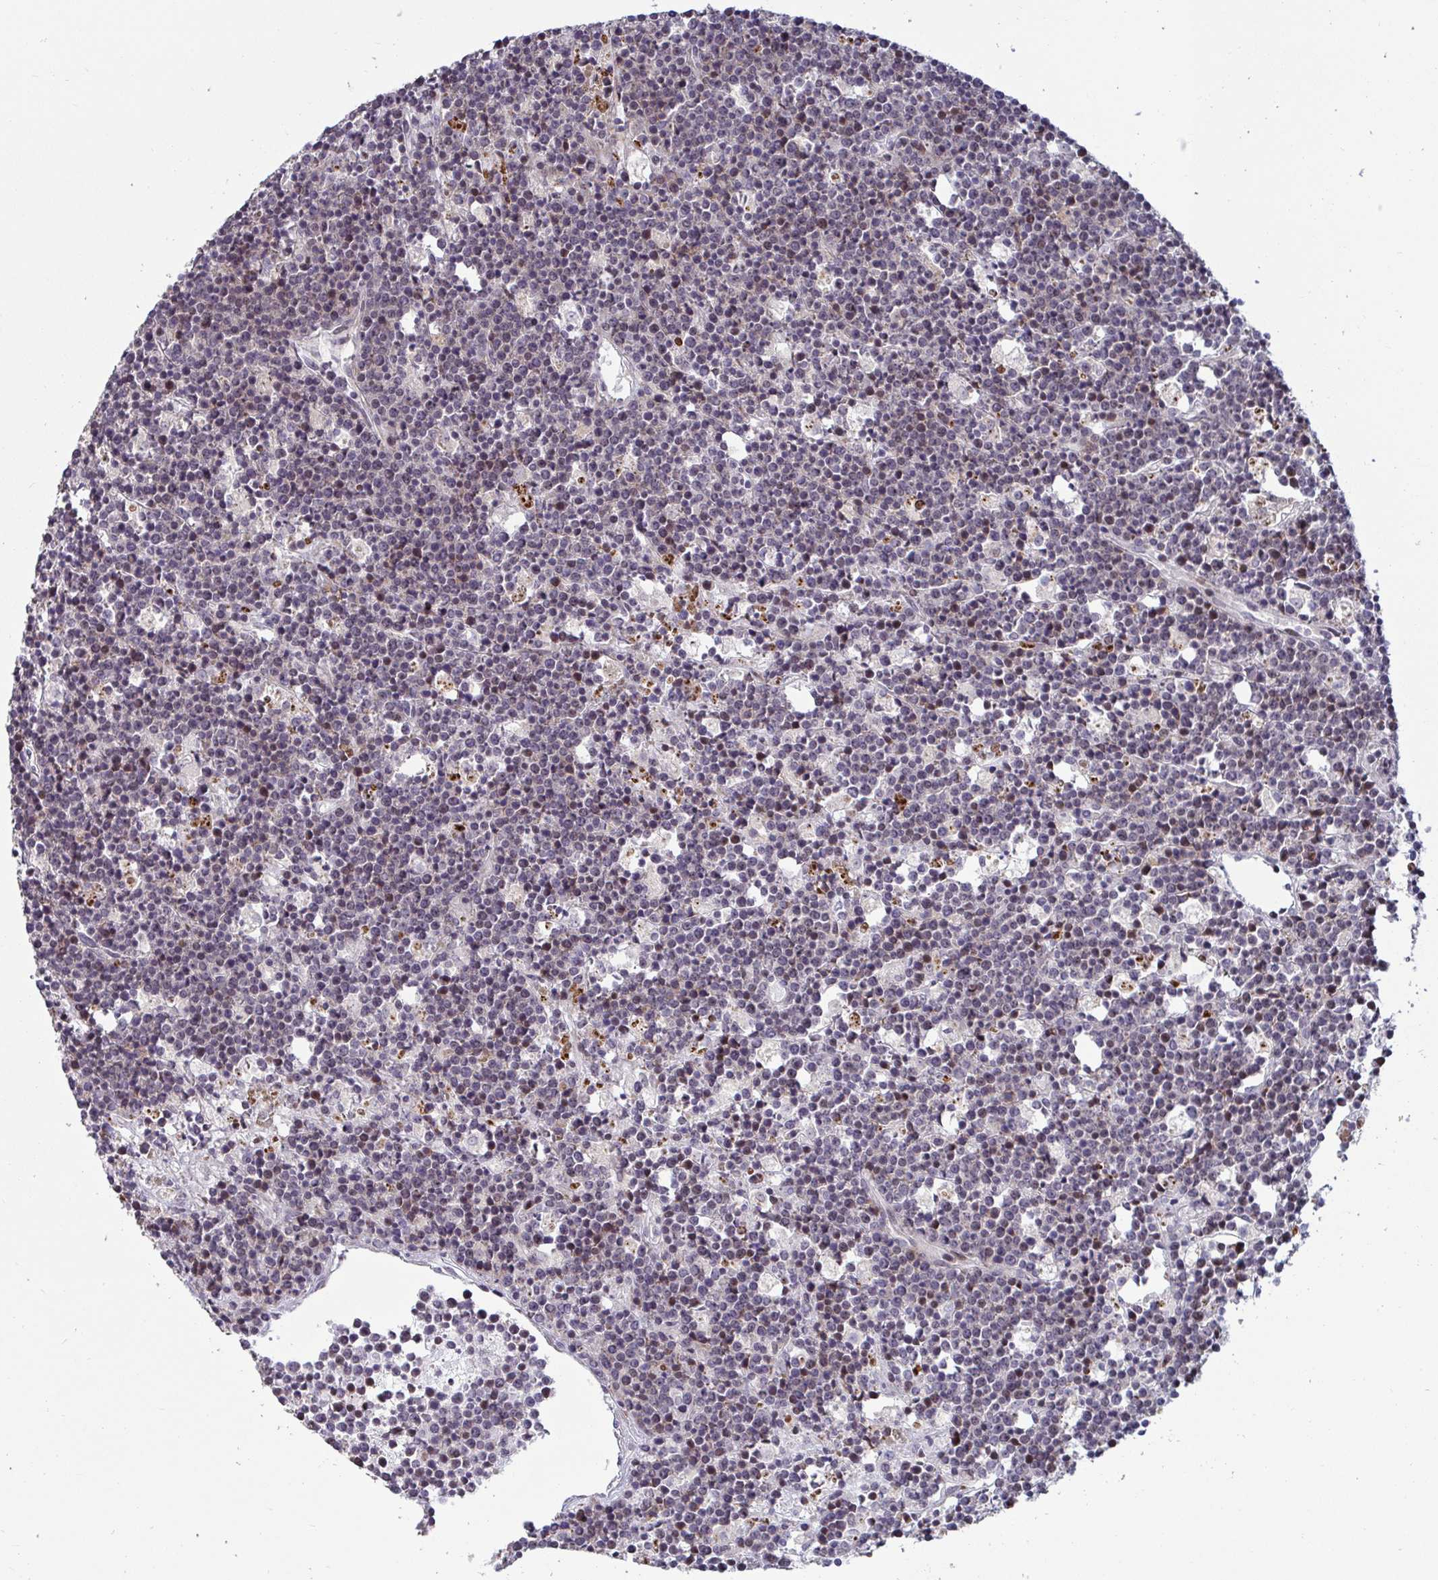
{"staining": {"intensity": "negative", "quantity": "none", "location": "none"}, "tissue": "lymphoma", "cell_type": "Tumor cells", "image_type": "cancer", "snomed": [{"axis": "morphology", "description": "Malignant lymphoma, non-Hodgkin's type, High grade"}, {"axis": "topography", "description": "Ovary"}], "caption": "Histopathology image shows no protein staining in tumor cells of malignant lymphoma, non-Hodgkin's type (high-grade) tissue. (Immunohistochemistry (ihc), brightfield microscopy, high magnification).", "gene": "GSTM1", "patient": {"sex": "female", "age": 56}}